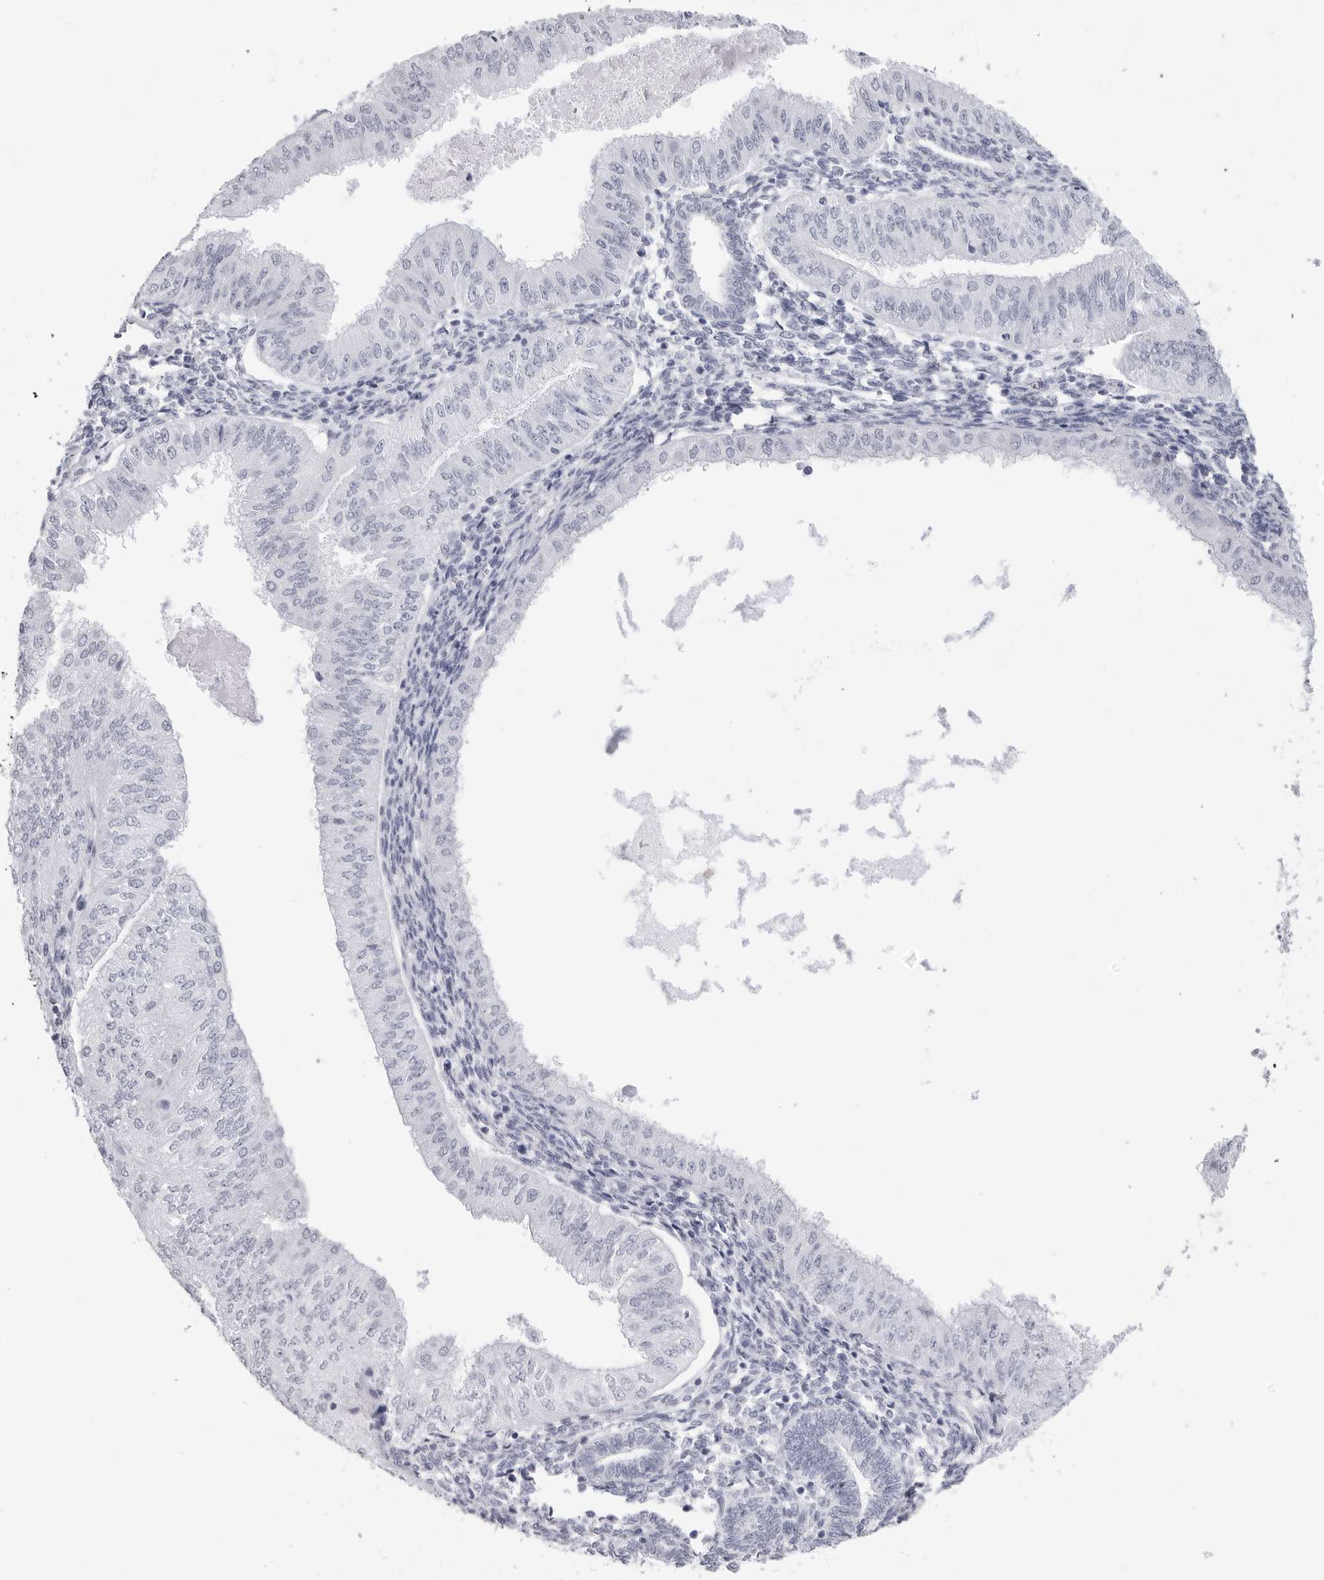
{"staining": {"intensity": "negative", "quantity": "none", "location": "none"}, "tissue": "endometrial cancer", "cell_type": "Tumor cells", "image_type": "cancer", "snomed": [{"axis": "morphology", "description": "Normal tissue, NOS"}, {"axis": "morphology", "description": "Adenocarcinoma, NOS"}, {"axis": "topography", "description": "Endometrium"}], "caption": "DAB (3,3'-diaminobenzidine) immunohistochemical staining of endometrial cancer displays no significant staining in tumor cells.", "gene": "CST2", "patient": {"sex": "female", "age": 53}}